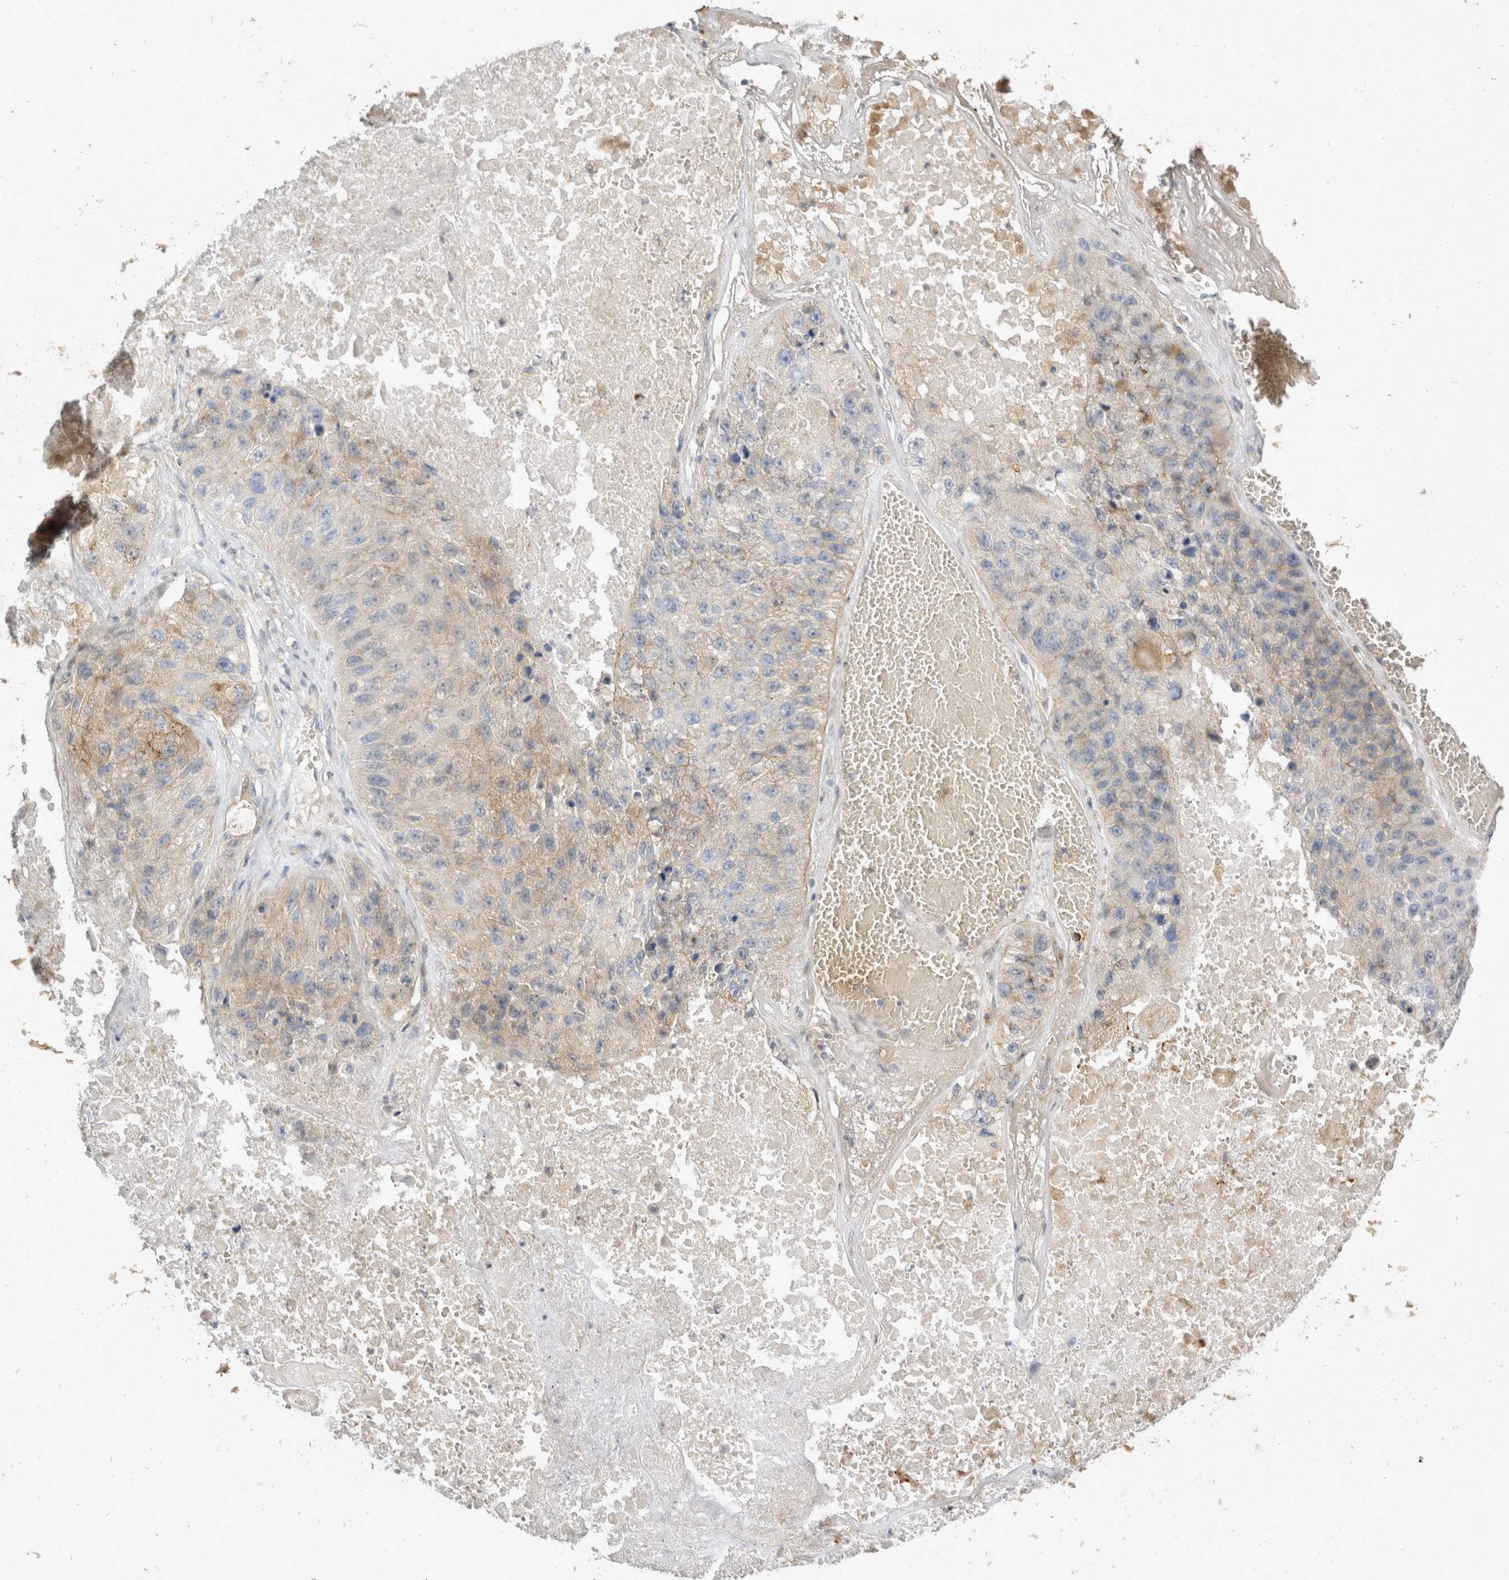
{"staining": {"intensity": "weak", "quantity": "<25%", "location": "cytoplasmic/membranous"}, "tissue": "lung cancer", "cell_type": "Tumor cells", "image_type": "cancer", "snomed": [{"axis": "morphology", "description": "Squamous cell carcinoma, NOS"}, {"axis": "topography", "description": "Lung"}], "caption": "Immunohistochemistry (IHC) of human lung cancer displays no expression in tumor cells.", "gene": "TOM1L2", "patient": {"sex": "male", "age": 61}}